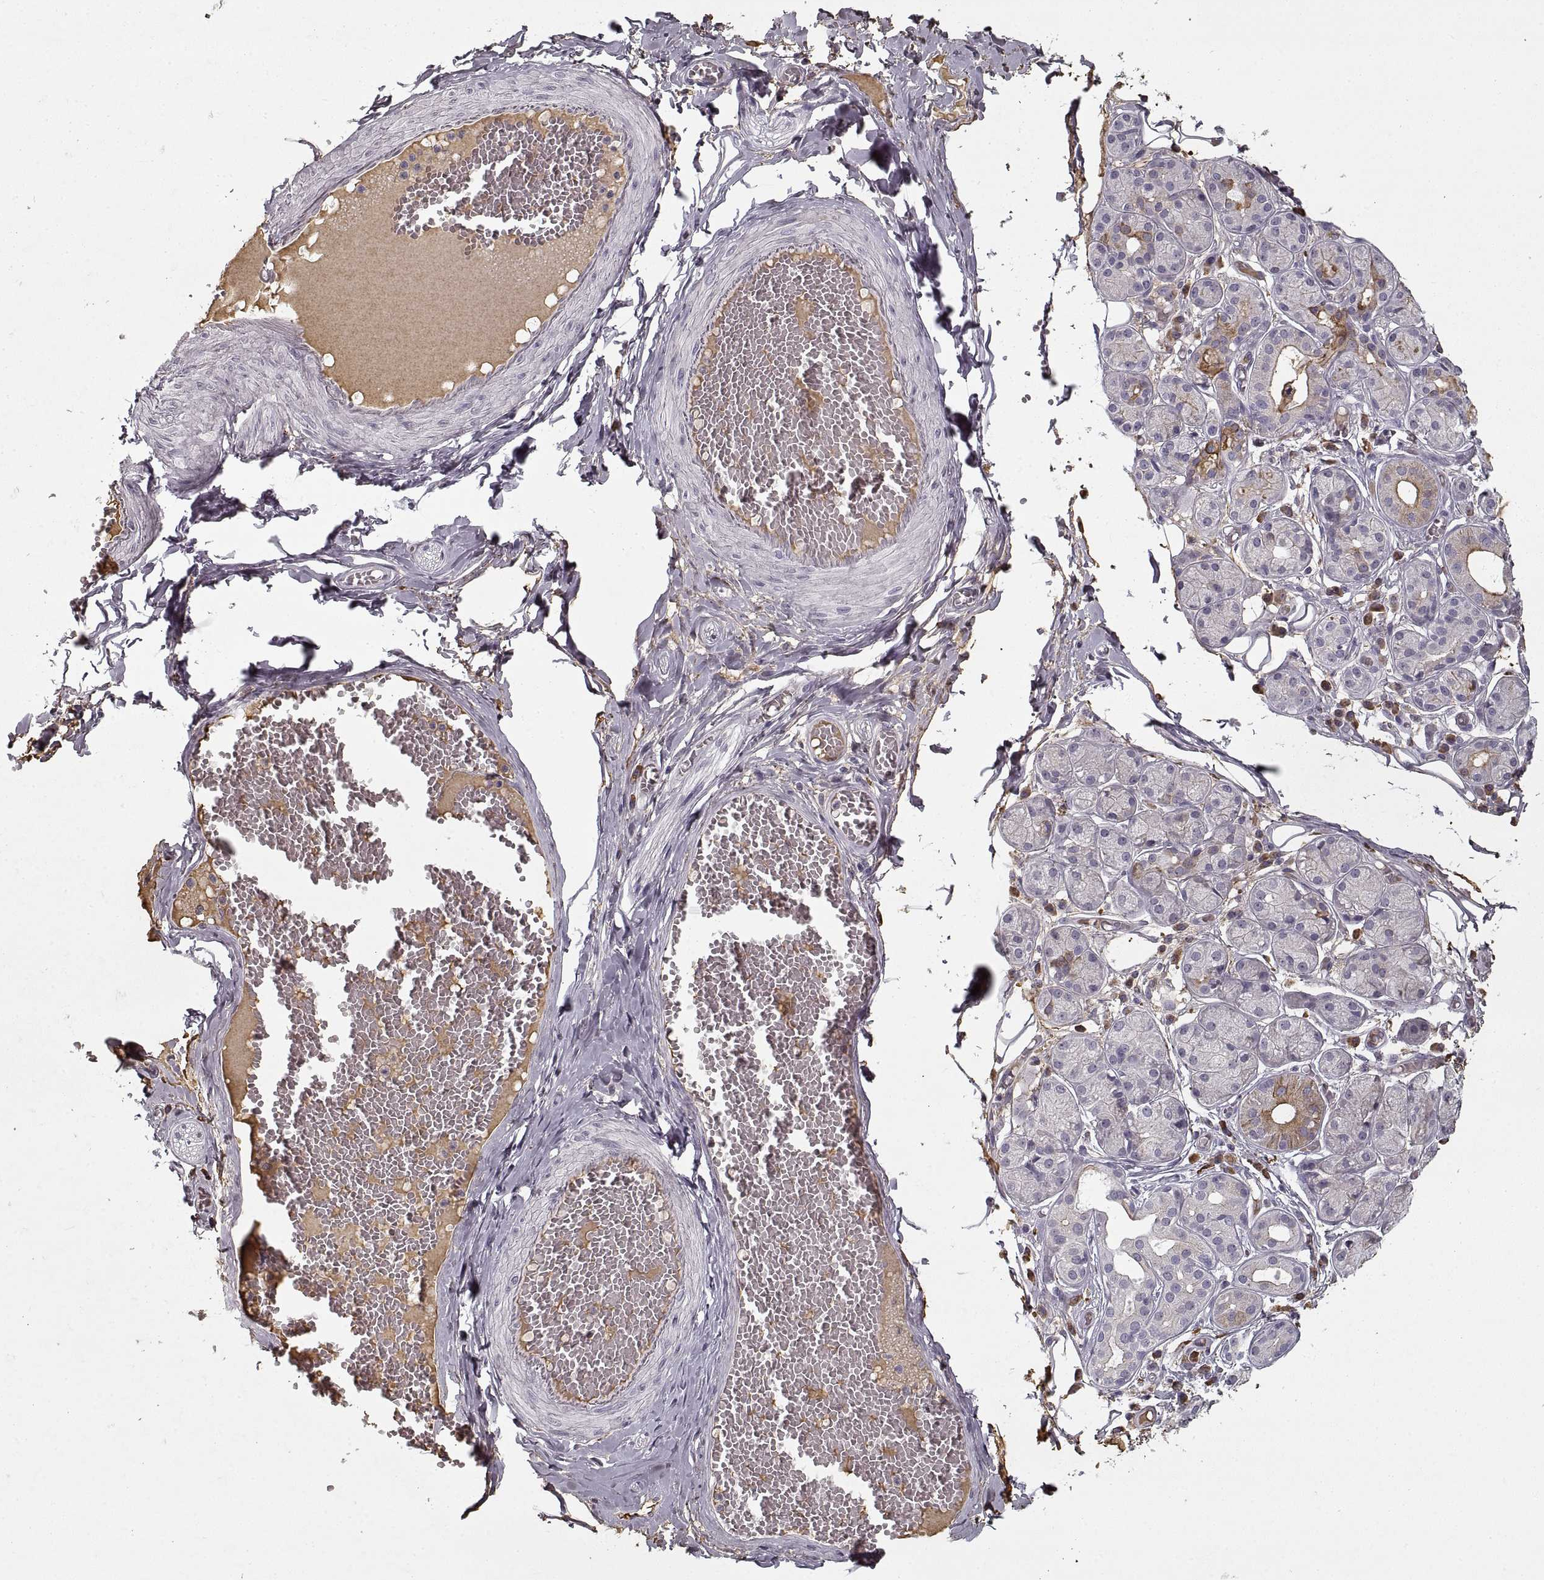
{"staining": {"intensity": "moderate", "quantity": "<25%", "location": "cytoplasmic/membranous"}, "tissue": "salivary gland", "cell_type": "Glandular cells", "image_type": "normal", "snomed": [{"axis": "morphology", "description": "Normal tissue, NOS"}, {"axis": "topography", "description": "Salivary gland"}, {"axis": "topography", "description": "Peripheral nerve tissue"}], "caption": "Immunohistochemical staining of unremarkable human salivary gland exhibits moderate cytoplasmic/membranous protein expression in about <25% of glandular cells.", "gene": "GAD2", "patient": {"sex": "male", "age": 71}}